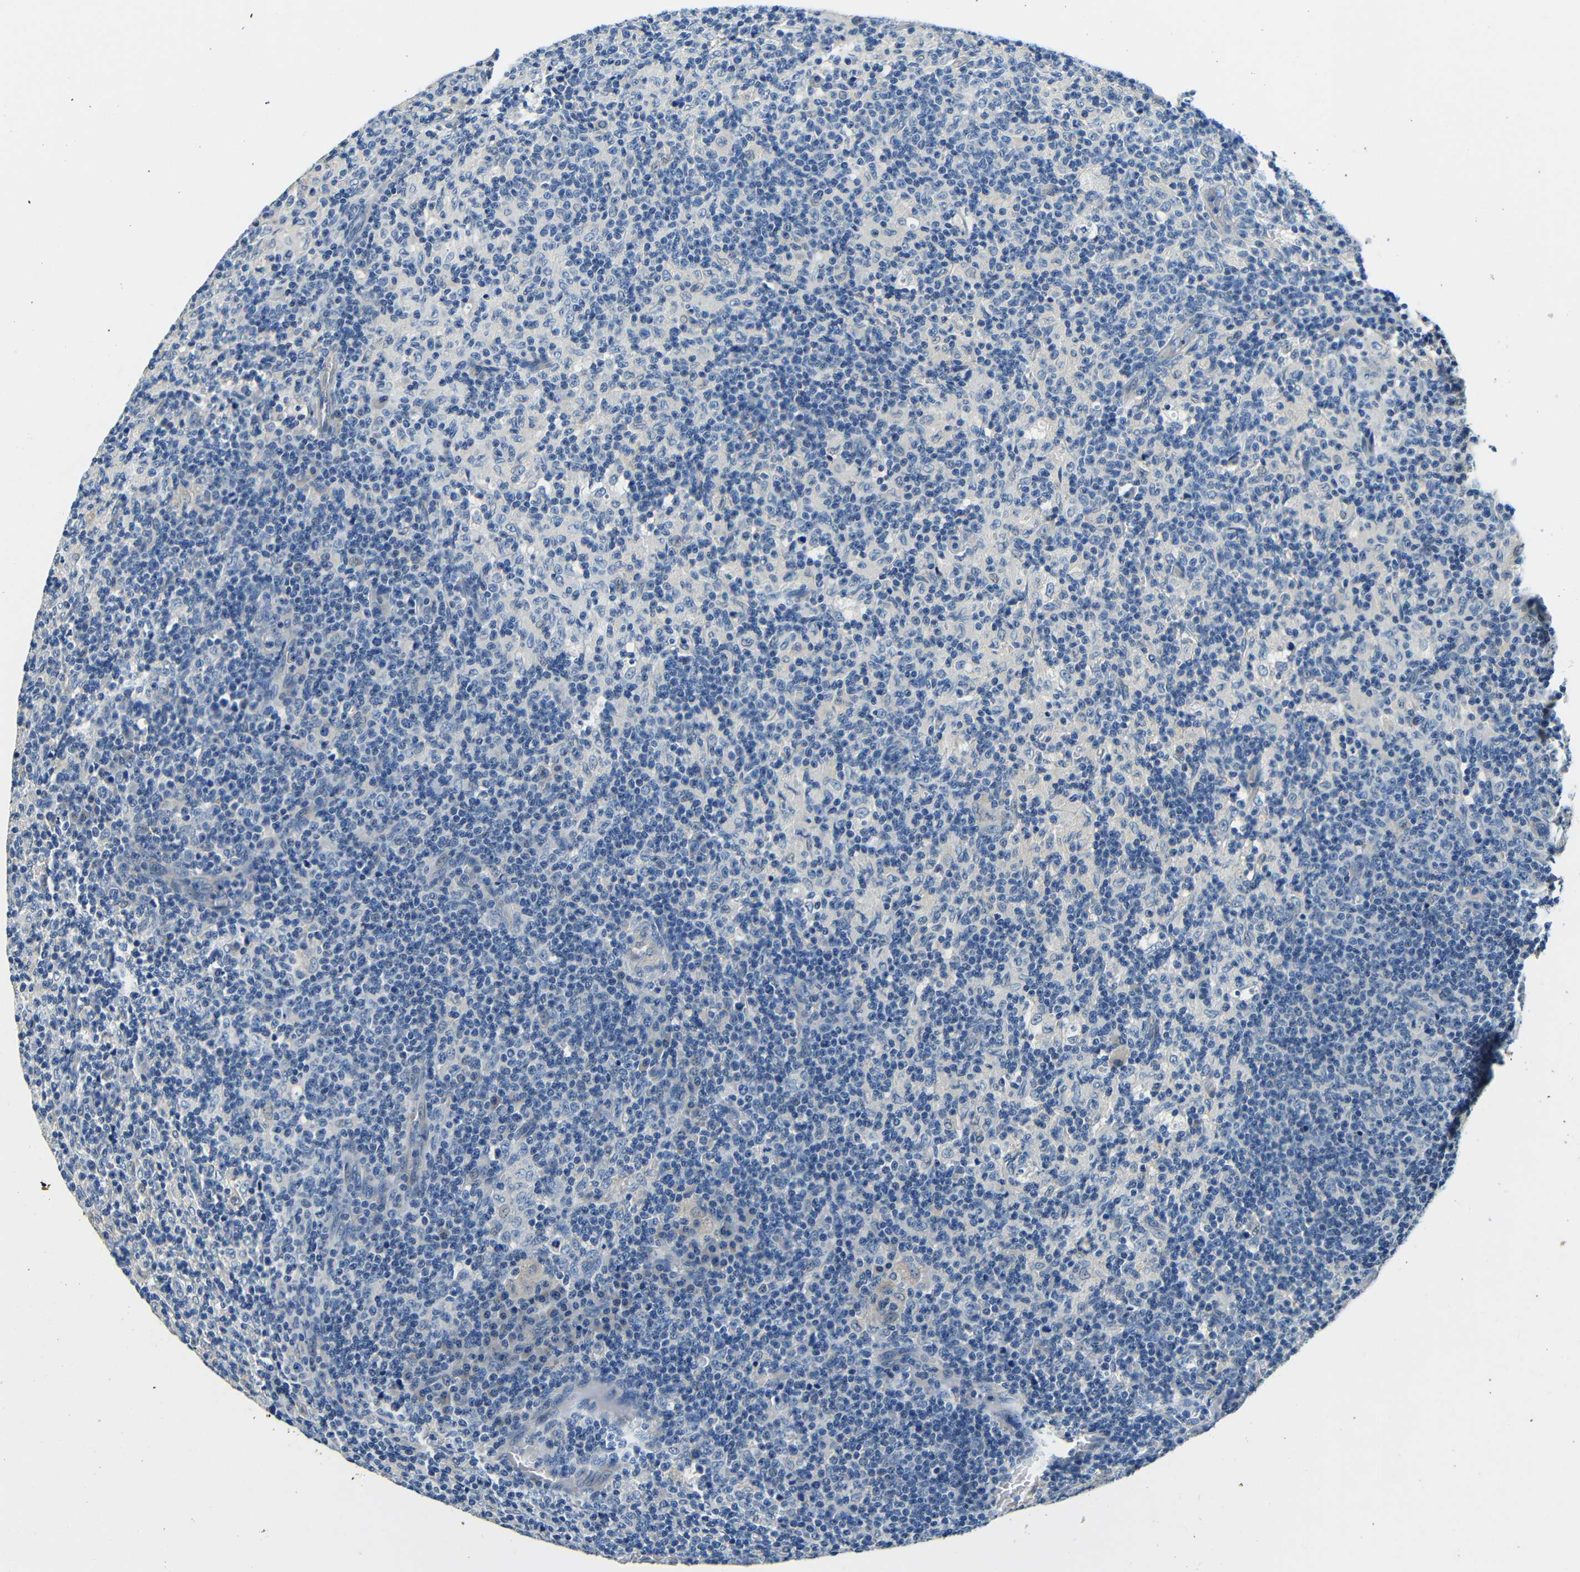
{"staining": {"intensity": "negative", "quantity": "none", "location": "none"}, "tissue": "lymph node", "cell_type": "Germinal center cells", "image_type": "normal", "snomed": [{"axis": "morphology", "description": "Normal tissue, NOS"}, {"axis": "morphology", "description": "Inflammation, NOS"}, {"axis": "topography", "description": "Lymph node"}], "caption": "A histopathology image of lymph node stained for a protein reveals no brown staining in germinal center cells. Brightfield microscopy of immunohistochemistry stained with DAB (brown) and hematoxylin (blue), captured at high magnification.", "gene": "FMO5", "patient": {"sex": "male", "age": 55}}